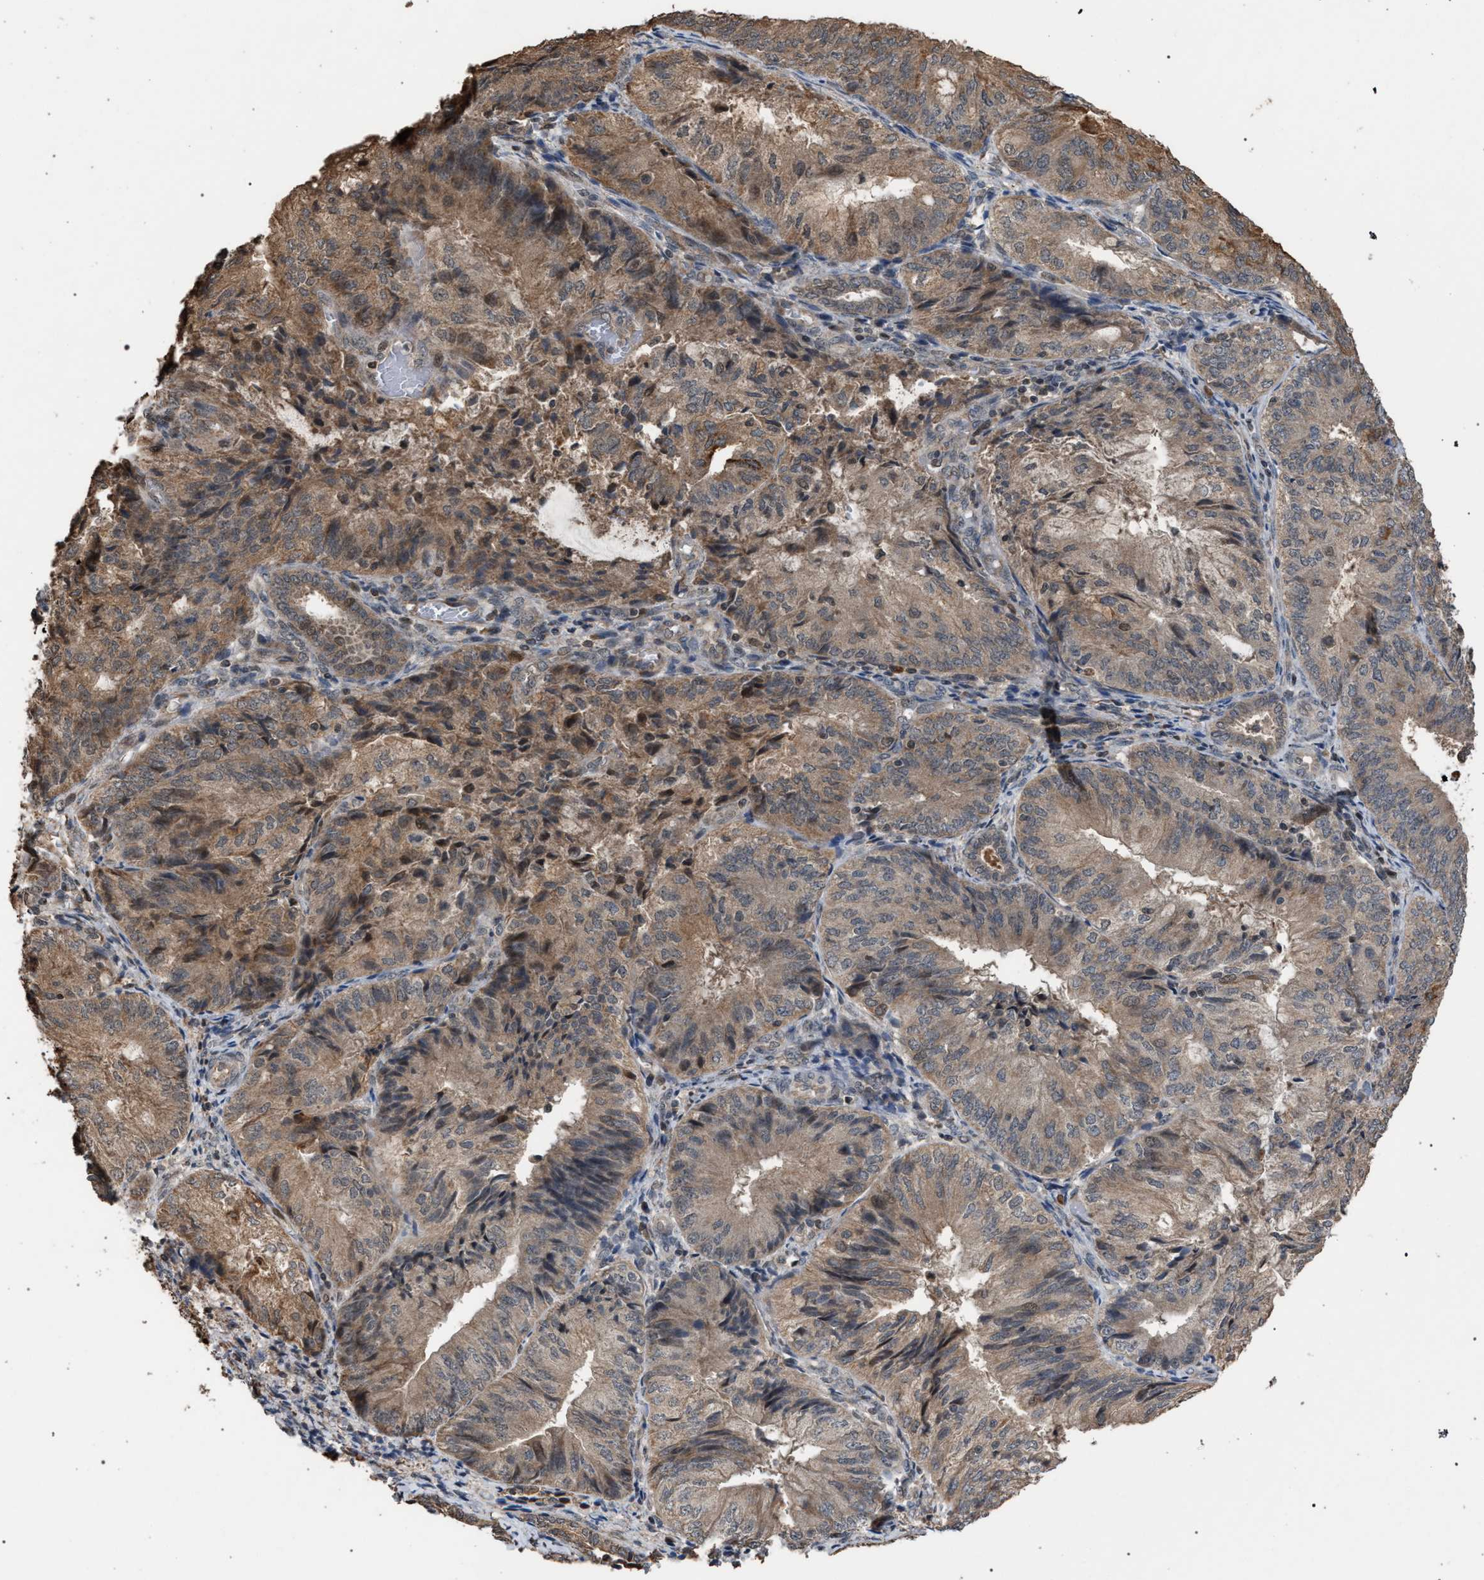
{"staining": {"intensity": "weak", "quantity": ">75%", "location": "cytoplasmic/membranous"}, "tissue": "endometrial cancer", "cell_type": "Tumor cells", "image_type": "cancer", "snomed": [{"axis": "morphology", "description": "Adenocarcinoma, NOS"}, {"axis": "topography", "description": "Endometrium"}], "caption": "Endometrial adenocarcinoma stained for a protein (brown) exhibits weak cytoplasmic/membranous positive positivity in about >75% of tumor cells.", "gene": "NAA35", "patient": {"sex": "female", "age": 81}}